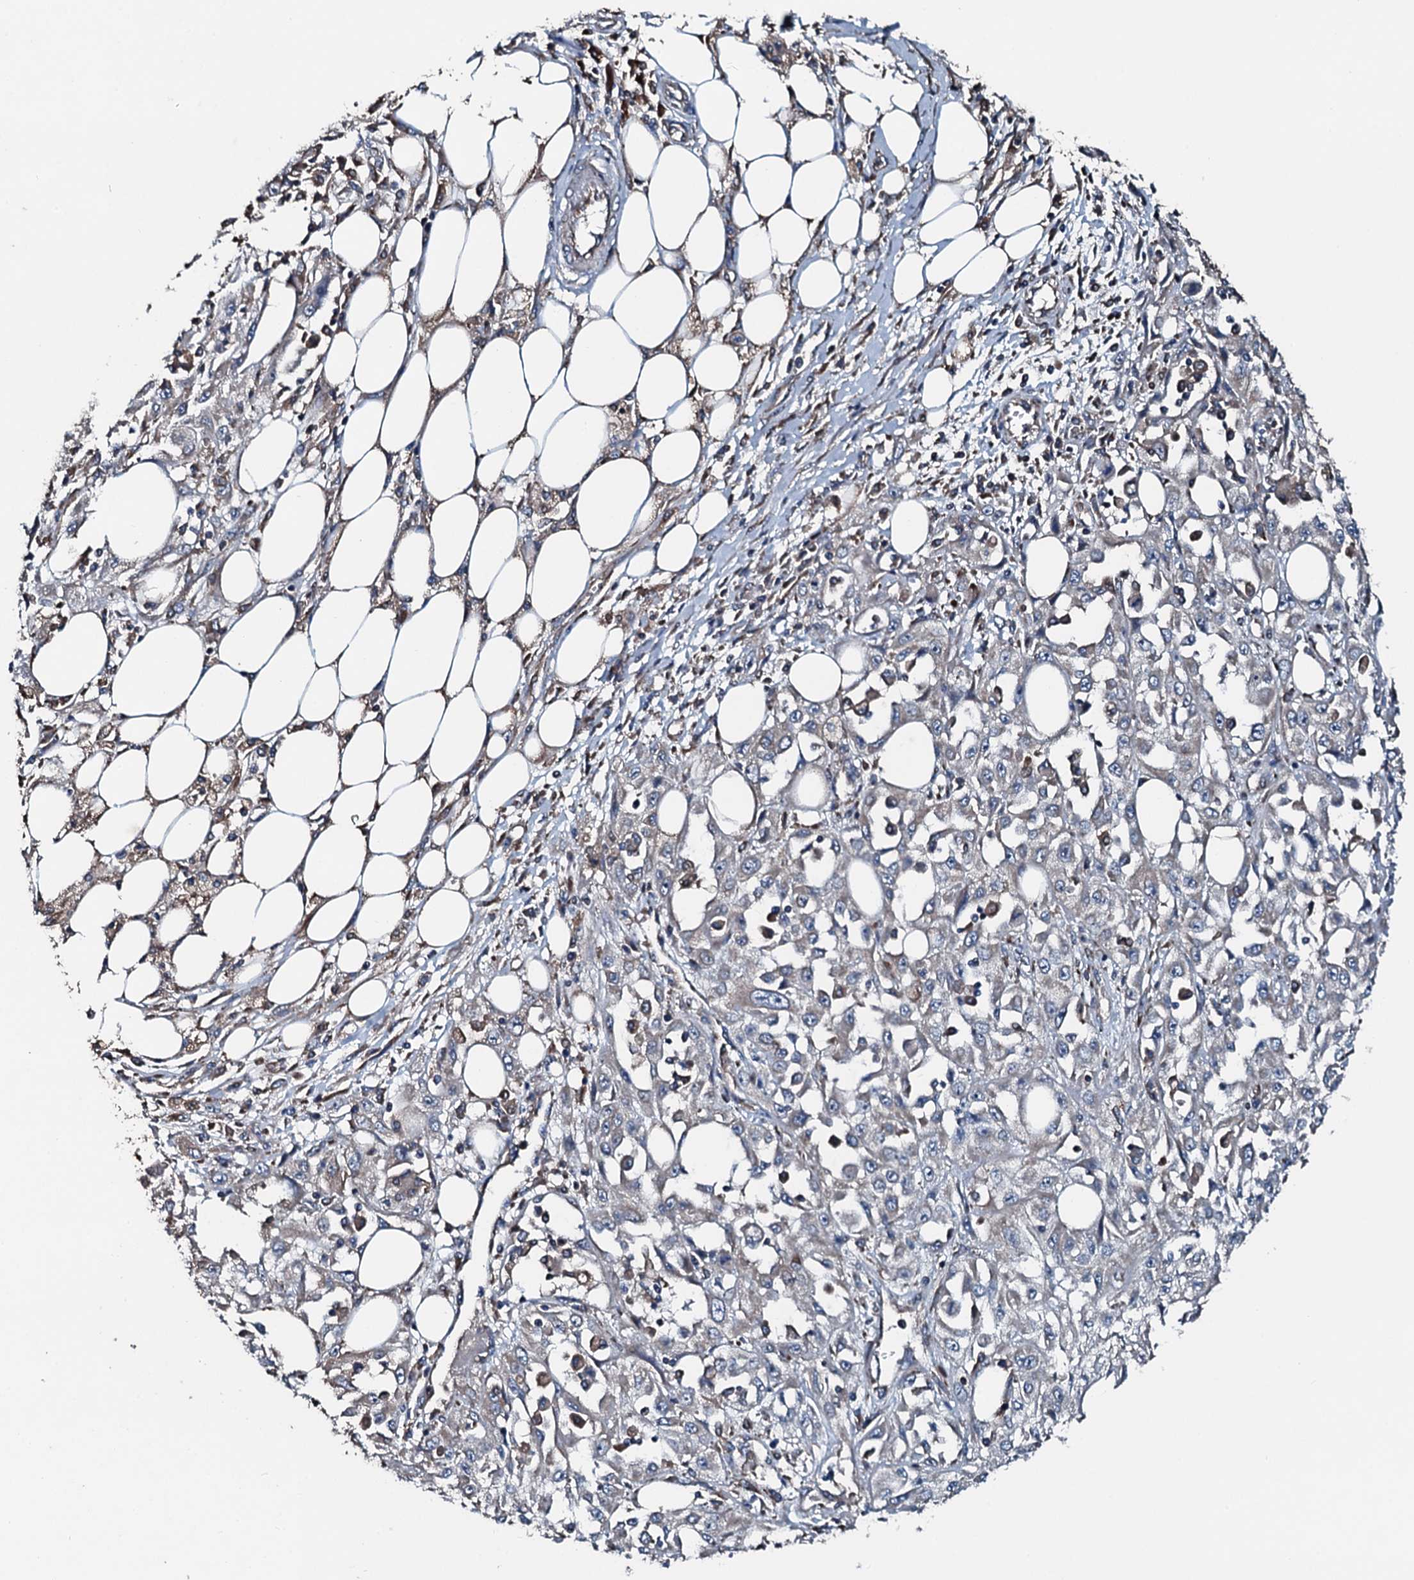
{"staining": {"intensity": "negative", "quantity": "none", "location": "none"}, "tissue": "skin cancer", "cell_type": "Tumor cells", "image_type": "cancer", "snomed": [{"axis": "morphology", "description": "Squamous cell carcinoma, NOS"}, {"axis": "morphology", "description": "Squamous cell carcinoma, metastatic, NOS"}, {"axis": "topography", "description": "Skin"}, {"axis": "topography", "description": "Lymph node"}], "caption": "An immunohistochemistry (IHC) histopathology image of skin cancer is shown. There is no staining in tumor cells of skin cancer.", "gene": "ACSS3", "patient": {"sex": "male", "age": 75}}